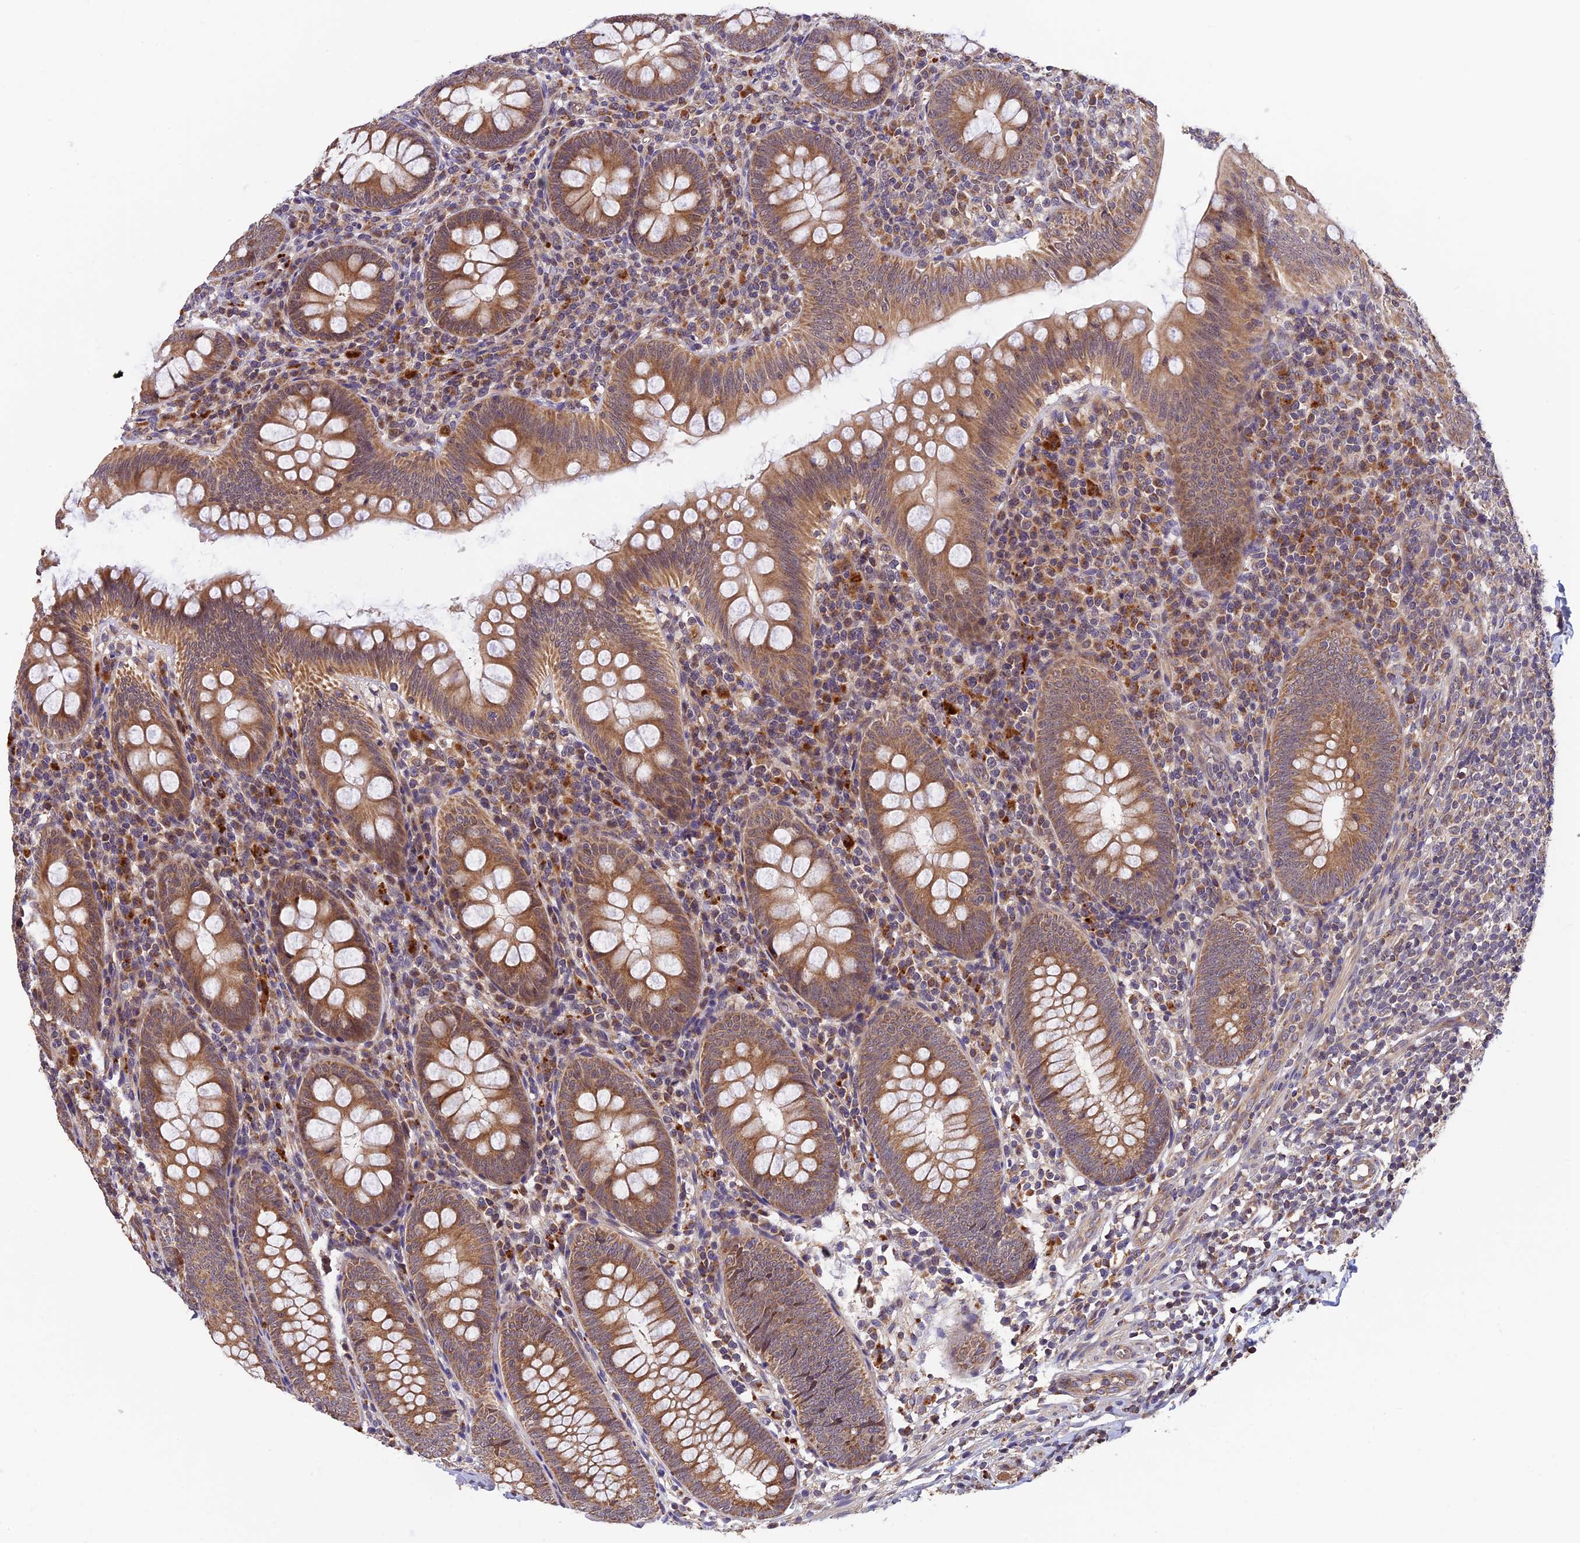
{"staining": {"intensity": "moderate", "quantity": ">75%", "location": "cytoplasmic/membranous"}, "tissue": "appendix", "cell_type": "Glandular cells", "image_type": "normal", "snomed": [{"axis": "morphology", "description": "Normal tissue, NOS"}, {"axis": "topography", "description": "Appendix"}], "caption": "Immunohistochemical staining of benign appendix demonstrates moderate cytoplasmic/membranous protein expression in approximately >75% of glandular cells.", "gene": "MNS1", "patient": {"sex": "male", "age": 14}}